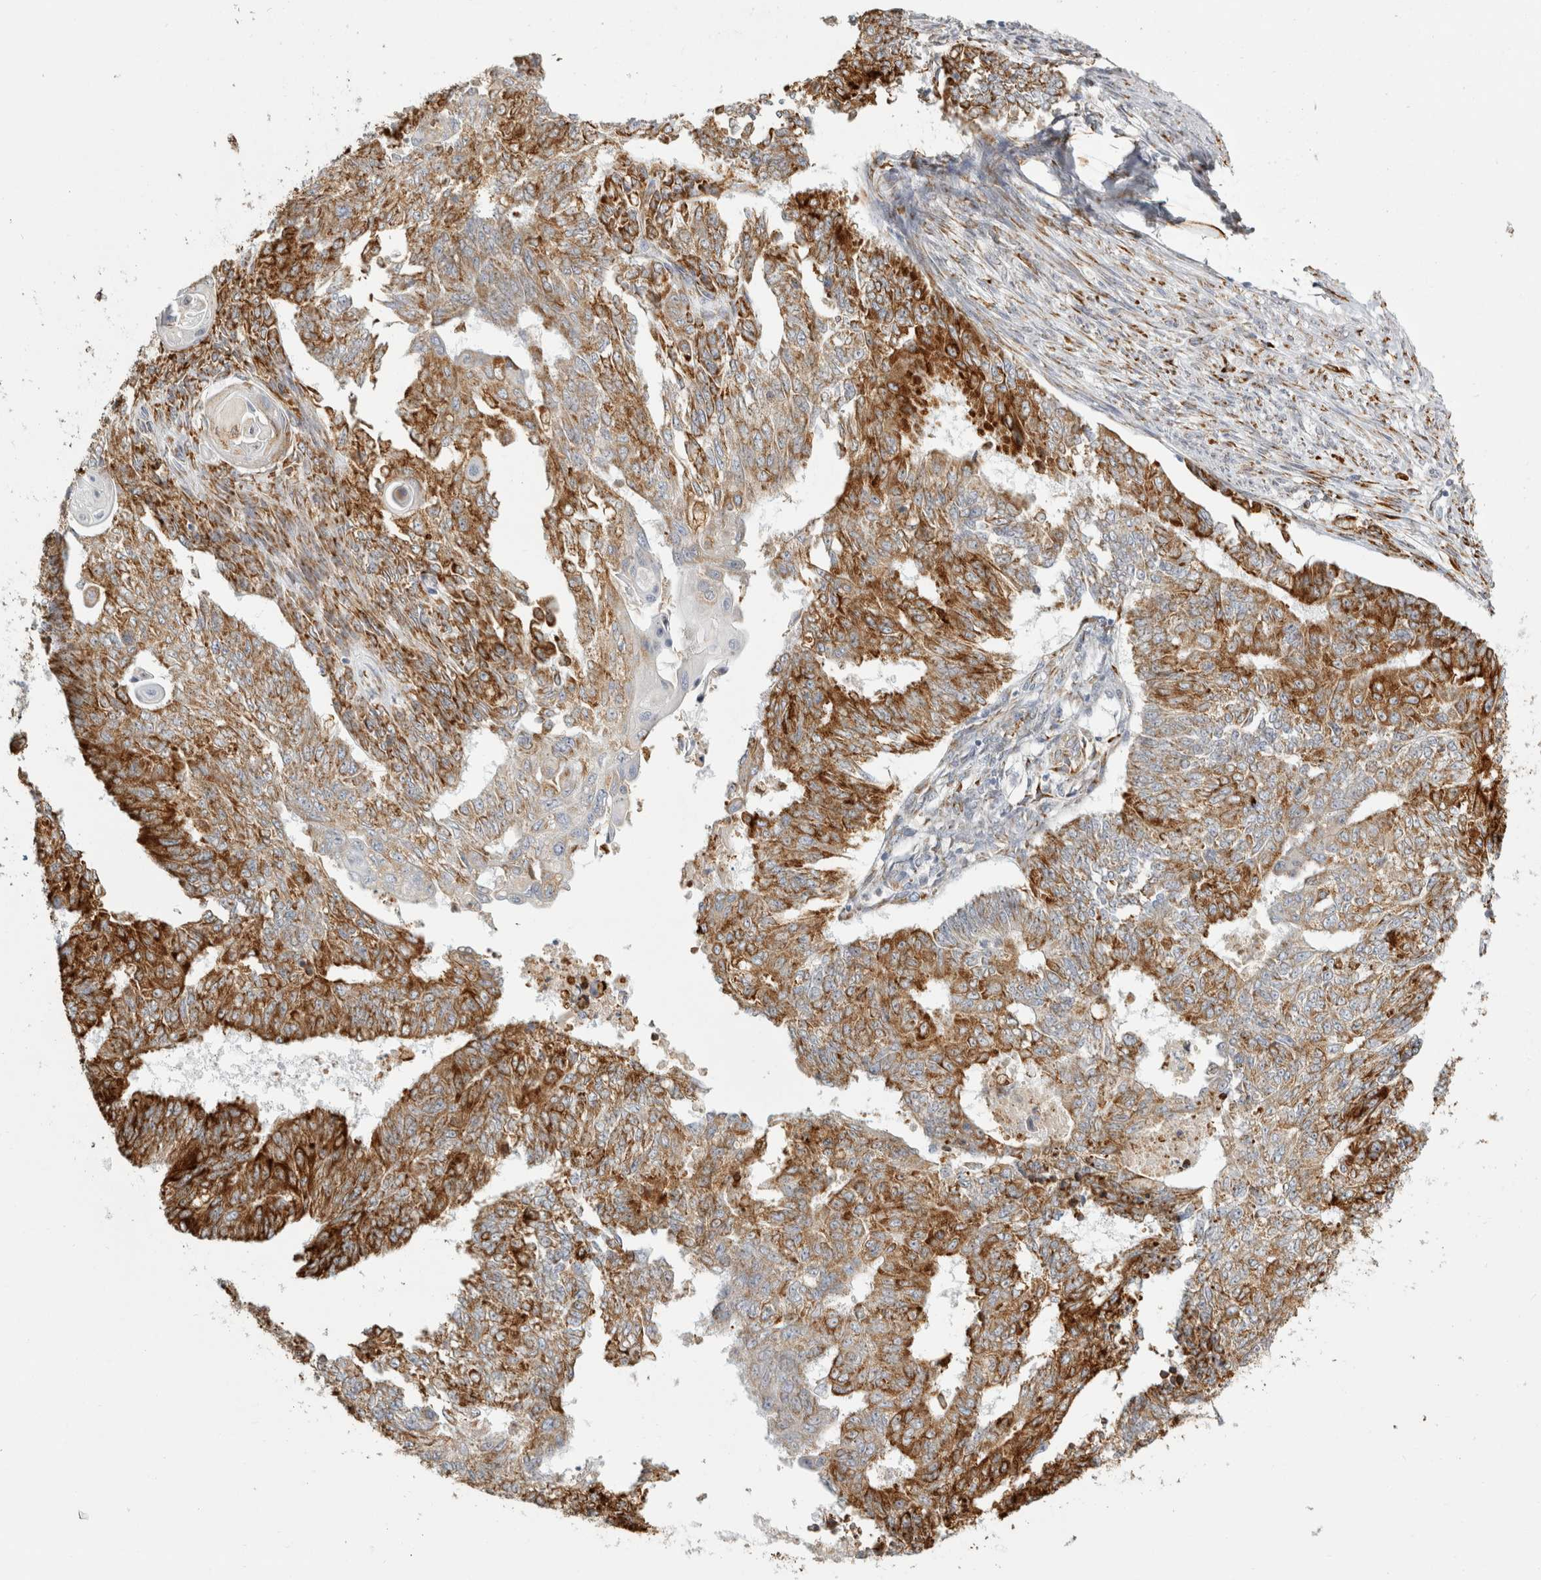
{"staining": {"intensity": "strong", "quantity": ">75%", "location": "cytoplasmic/membranous"}, "tissue": "endometrial cancer", "cell_type": "Tumor cells", "image_type": "cancer", "snomed": [{"axis": "morphology", "description": "Adenocarcinoma, NOS"}, {"axis": "topography", "description": "Endometrium"}], "caption": "Adenocarcinoma (endometrial) stained with a protein marker displays strong staining in tumor cells.", "gene": "OSTN", "patient": {"sex": "female", "age": 32}}